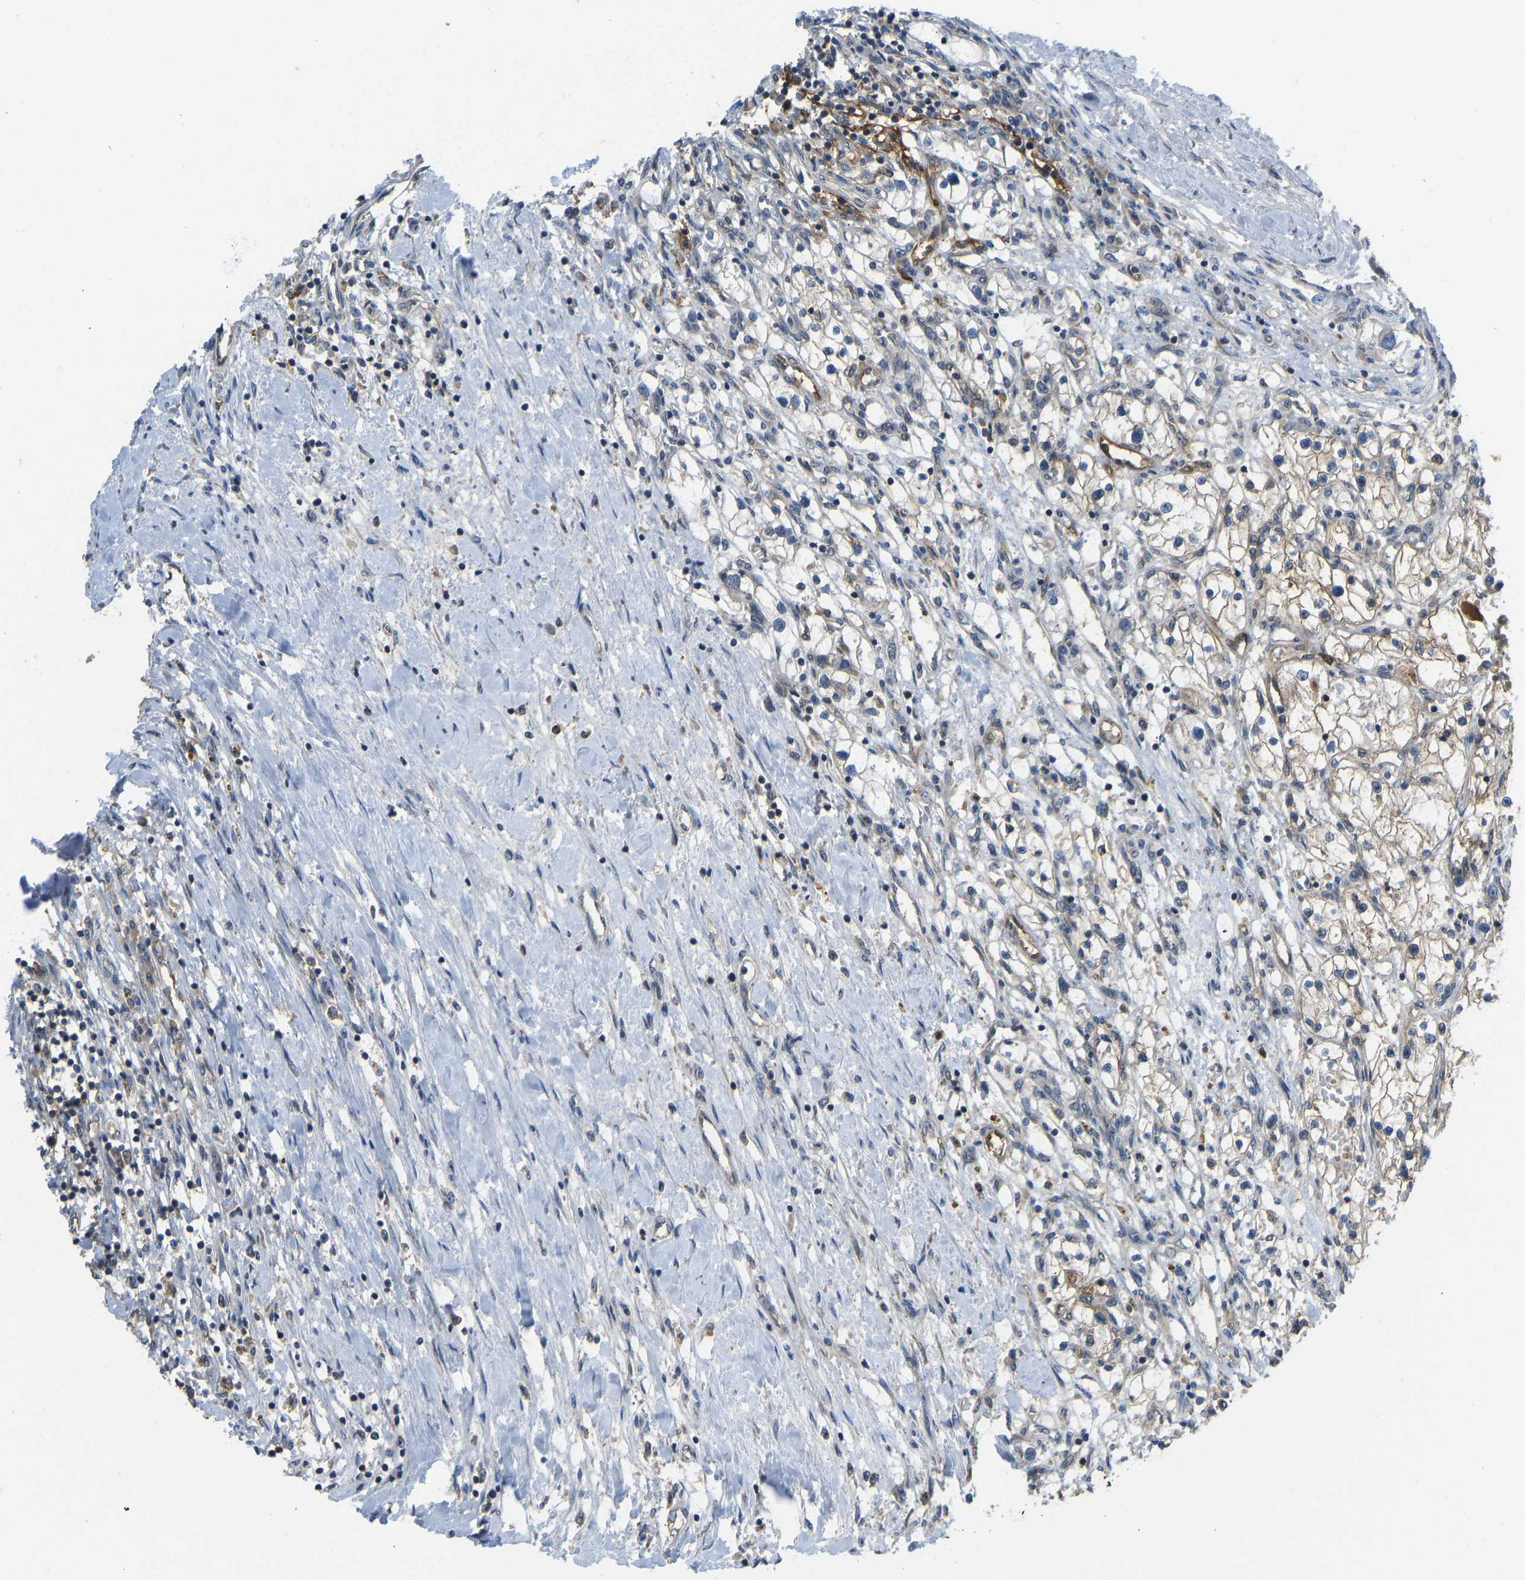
{"staining": {"intensity": "weak", "quantity": "25%-75%", "location": "cytoplasmic/membranous"}, "tissue": "renal cancer", "cell_type": "Tumor cells", "image_type": "cancer", "snomed": [{"axis": "morphology", "description": "Adenocarcinoma, NOS"}, {"axis": "topography", "description": "Kidney"}], "caption": "Immunohistochemistry (IHC) of human renal cancer (adenocarcinoma) shows low levels of weak cytoplasmic/membranous staining in approximately 25%-75% of tumor cells.", "gene": "CCT8", "patient": {"sex": "male", "age": 68}}